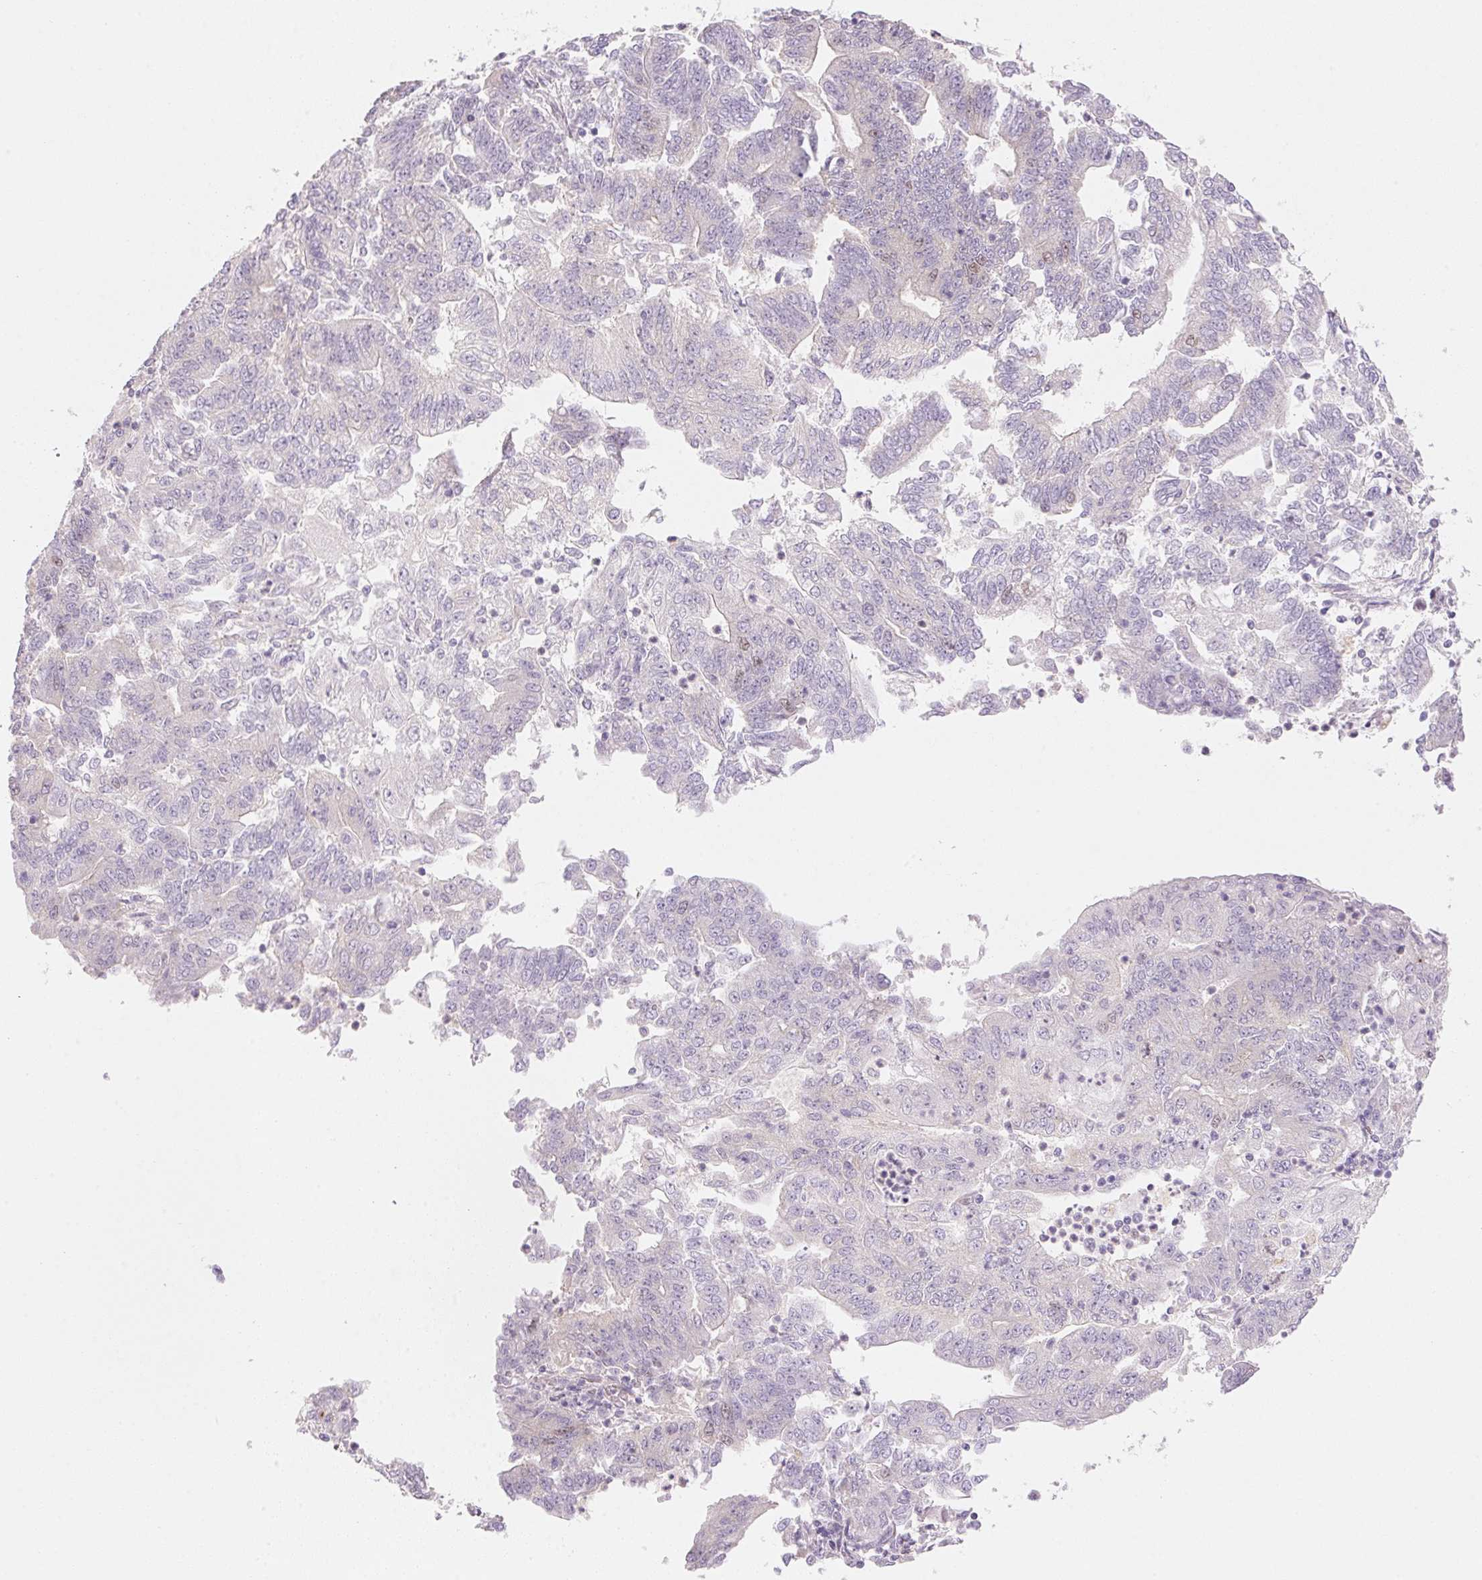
{"staining": {"intensity": "weak", "quantity": "<25%", "location": "nuclear"}, "tissue": "endometrial cancer", "cell_type": "Tumor cells", "image_type": "cancer", "snomed": [{"axis": "morphology", "description": "Adenocarcinoma, NOS"}, {"axis": "topography", "description": "Endometrium"}], "caption": "IHC of adenocarcinoma (endometrial) reveals no positivity in tumor cells.", "gene": "SMTN", "patient": {"sex": "female", "age": 70}}